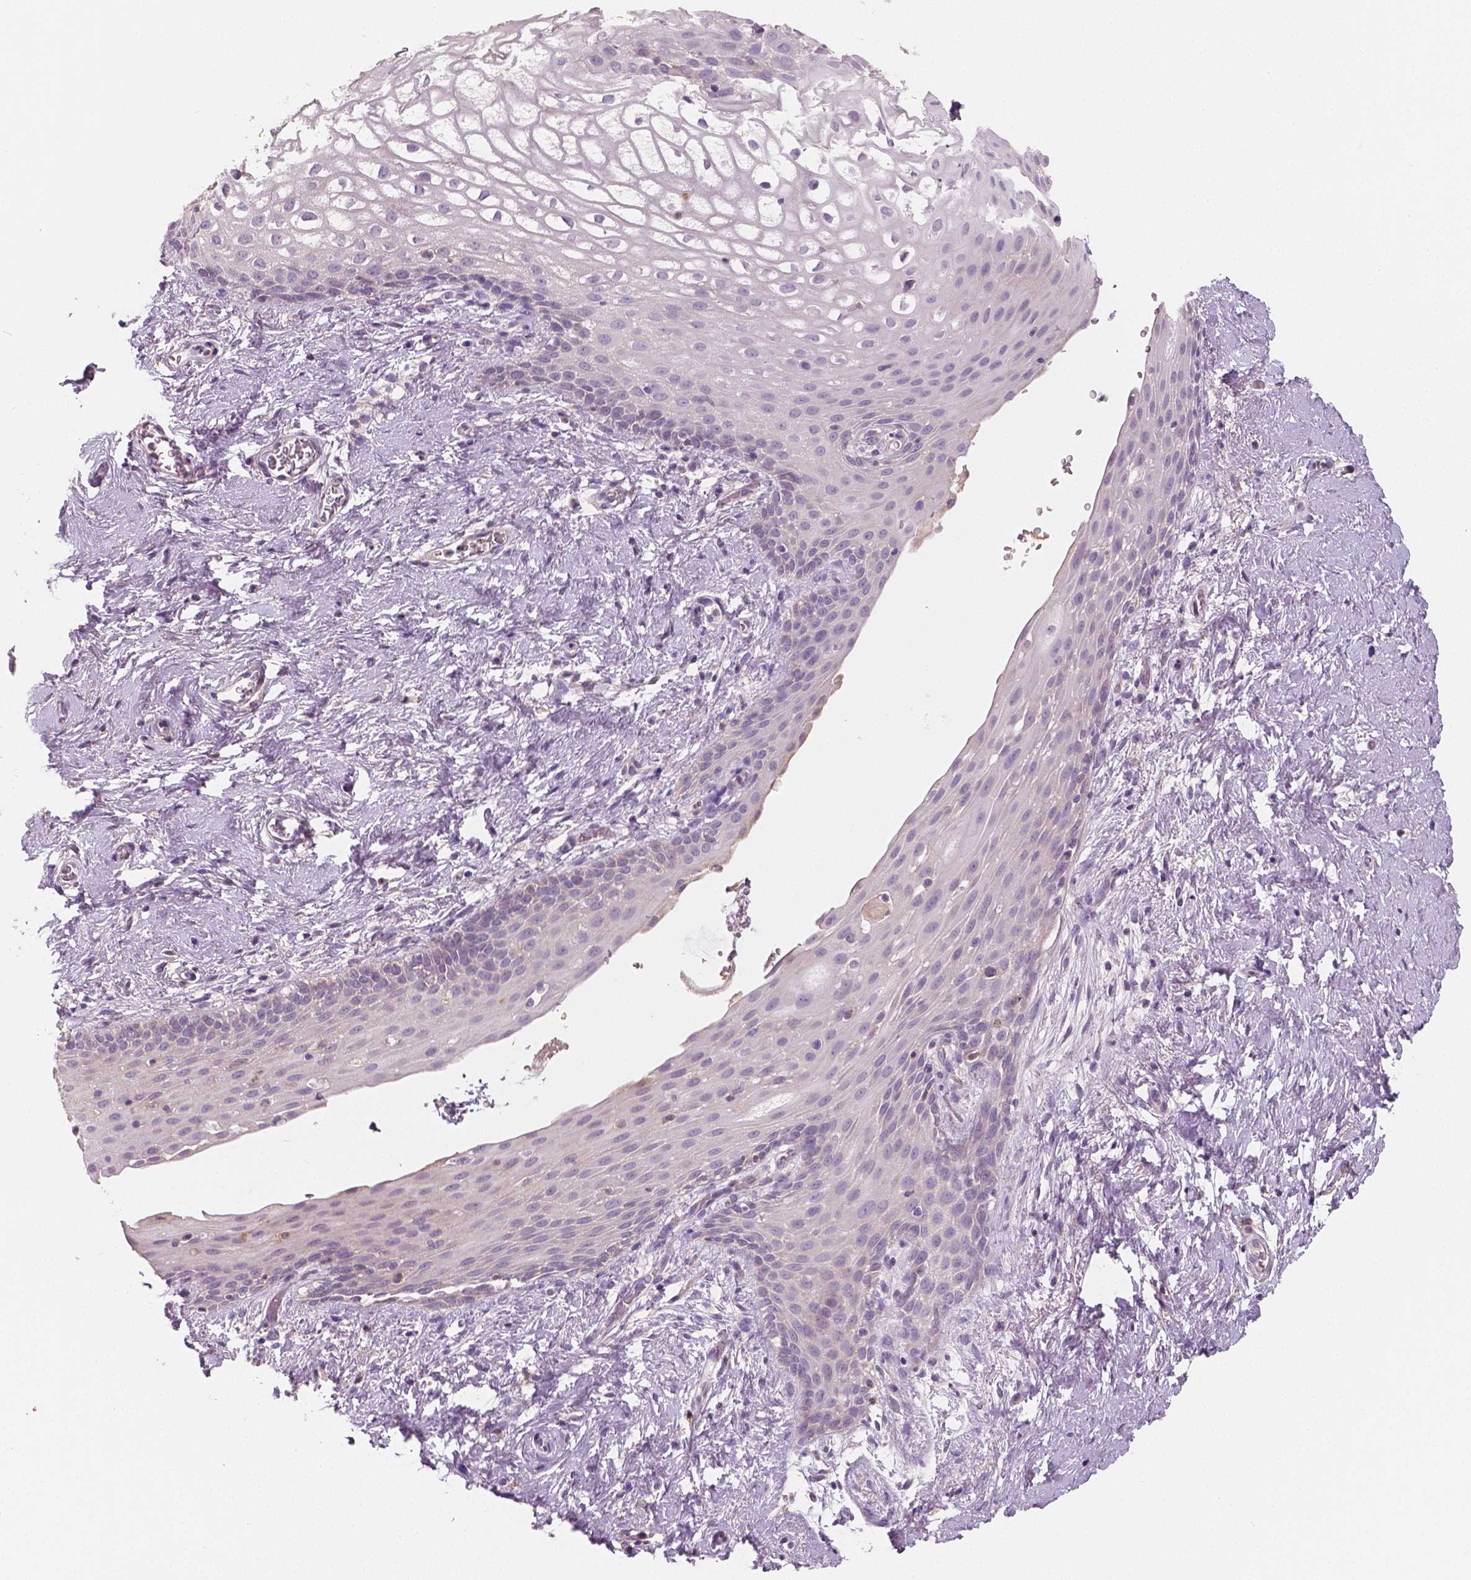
{"staining": {"intensity": "moderate", "quantity": "<25%", "location": "cytoplasmic/membranous"}, "tissue": "skin", "cell_type": "Epidermal cells", "image_type": "normal", "snomed": [{"axis": "morphology", "description": "Normal tissue, NOS"}, {"axis": "topography", "description": "Anal"}], "caption": "An immunohistochemistry (IHC) histopathology image of normal tissue is shown. Protein staining in brown shows moderate cytoplasmic/membranous positivity in skin within epidermal cells.", "gene": "APOA4", "patient": {"sex": "female", "age": 46}}